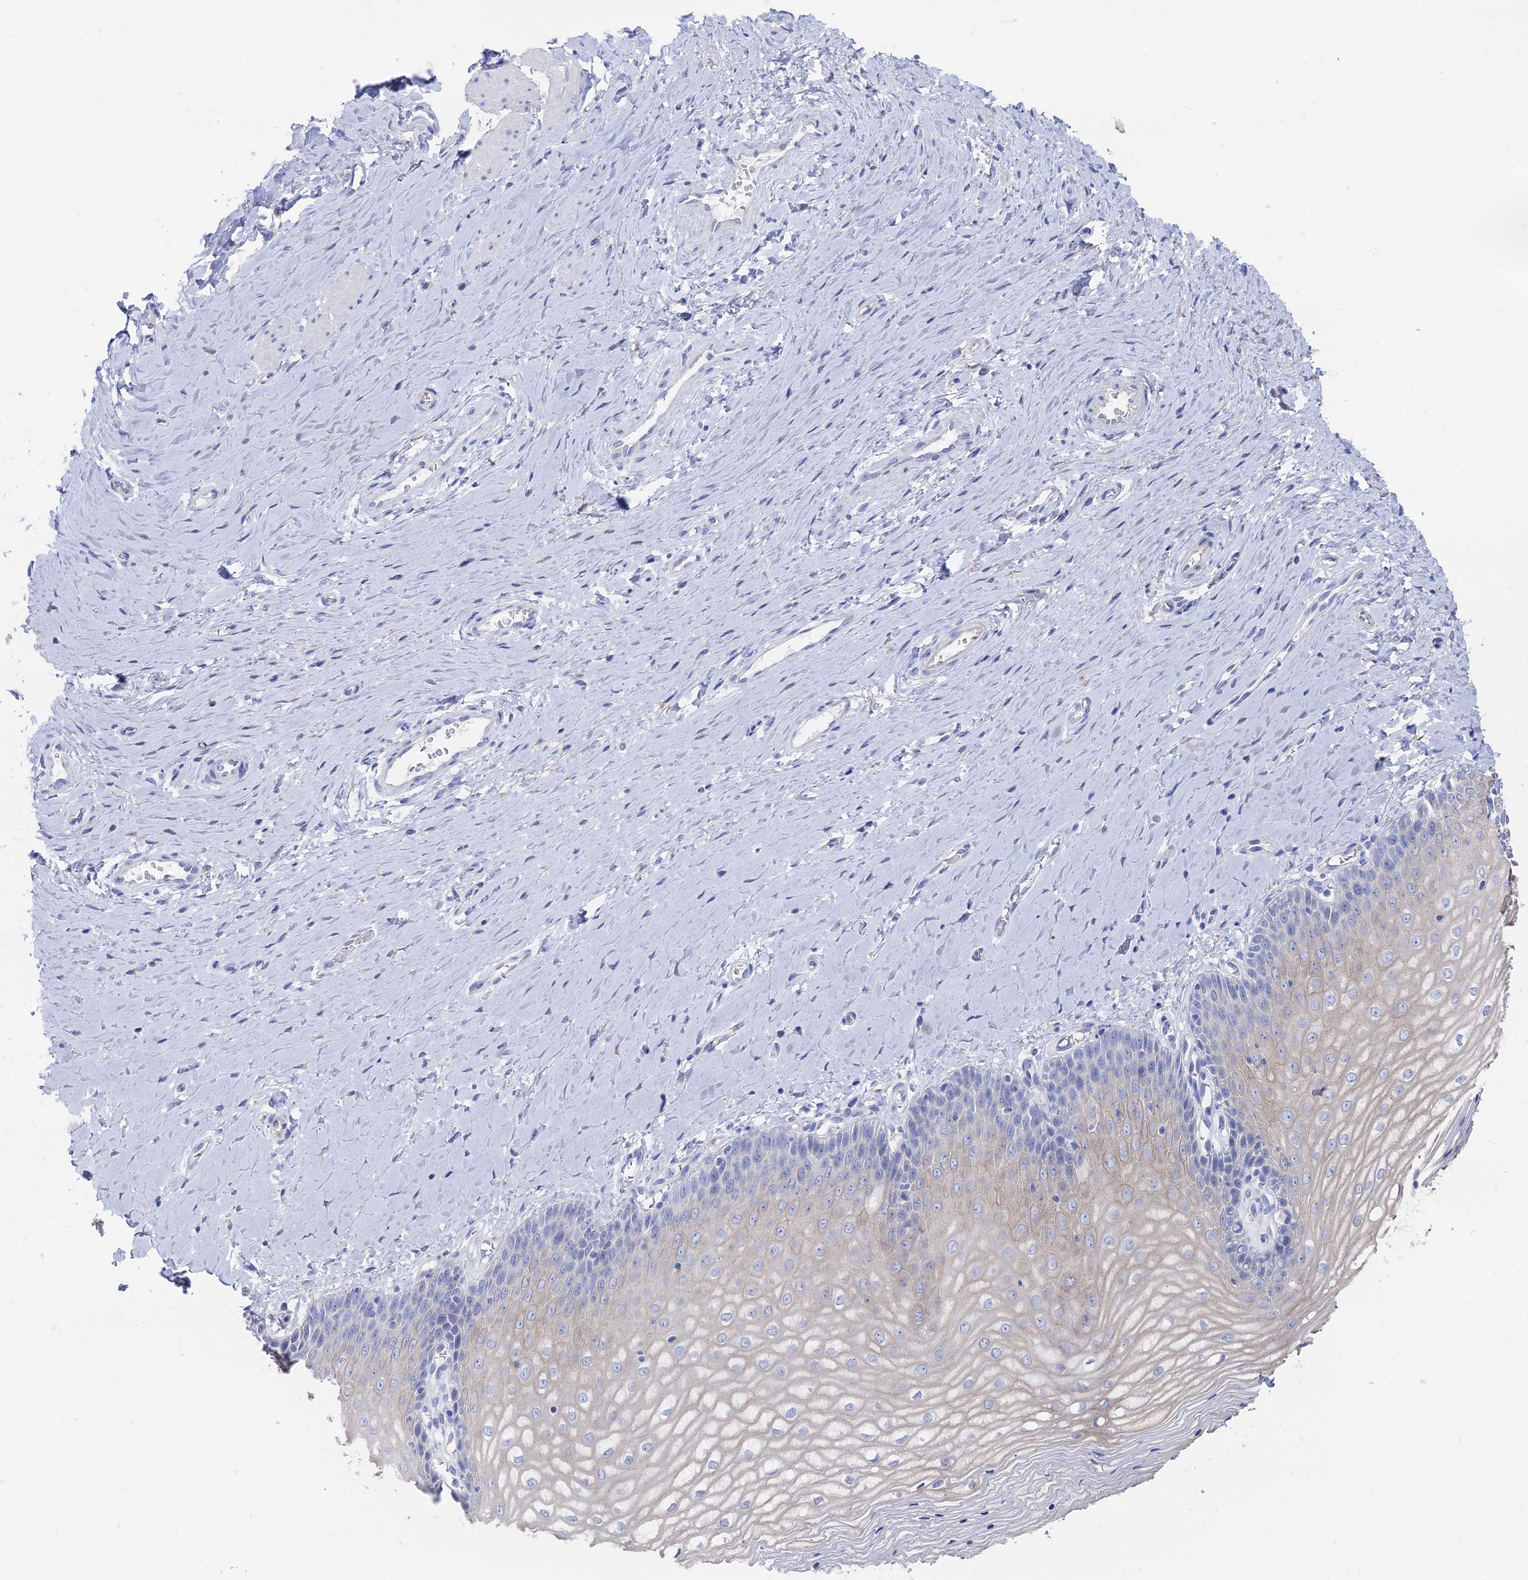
{"staining": {"intensity": "negative", "quantity": "none", "location": "none"}, "tissue": "vagina", "cell_type": "Squamous epithelial cells", "image_type": "normal", "snomed": [{"axis": "morphology", "description": "Normal tissue, NOS"}, {"axis": "topography", "description": "Vagina"}], "caption": "Photomicrograph shows no significant protein positivity in squamous epithelial cells of unremarkable vagina. (Brightfield microscopy of DAB immunohistochemistry (IHC) at high magnification).", "gene": "TNNT3", "patient": {"sex": "female", "age": 65}}